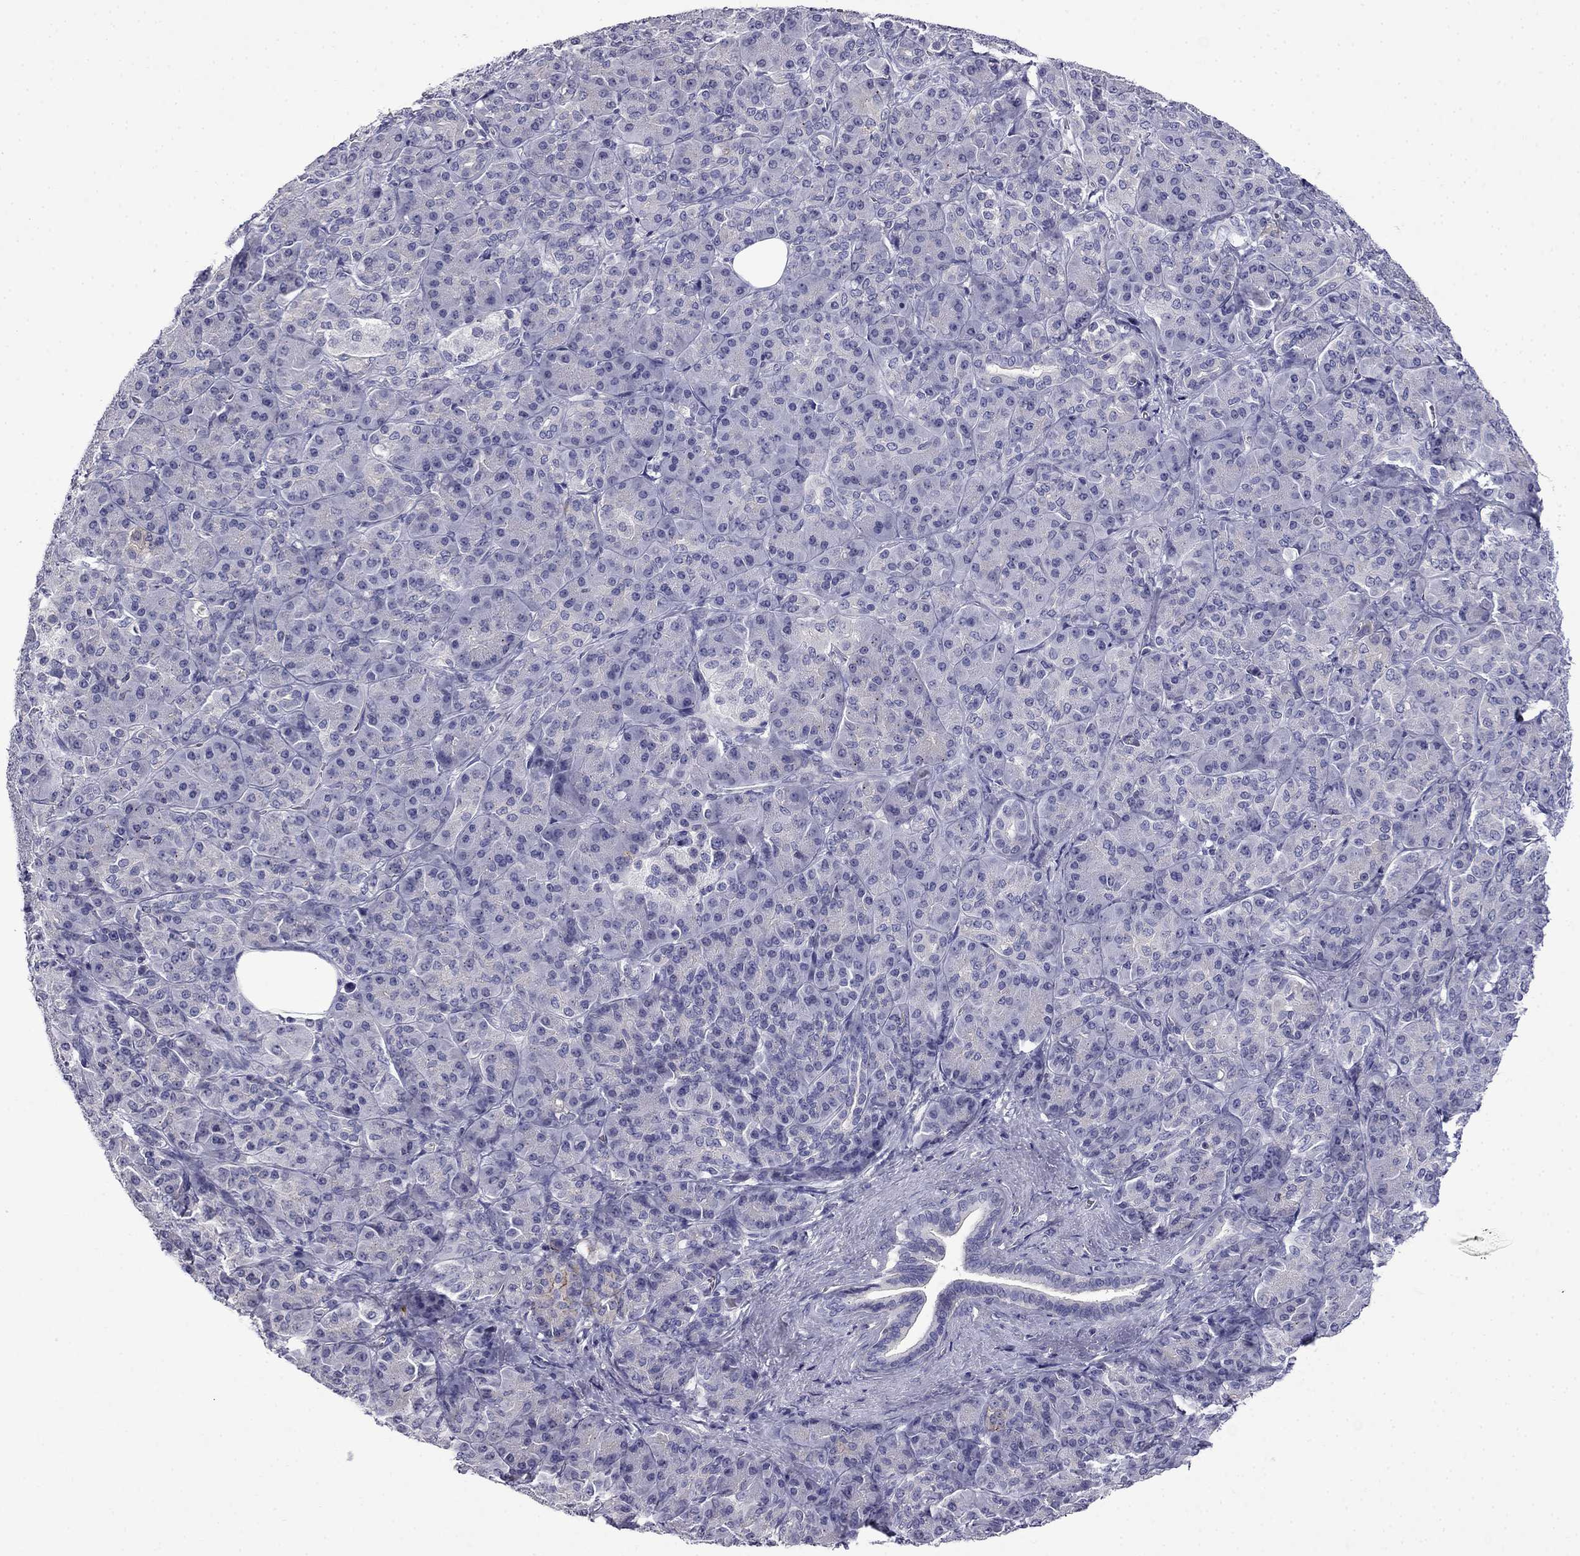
{"staining": {"intensity": "weak", "quantity": "<25%", "location": "cytoplasmic/membranous"}, "tissue": "pancreatic cancer", "cell_type": "Tumor cells", "image_type": "cancer", "snomed": [{"axis": "morphology", "description": "Normal tissue, NOS"}, {"axis": "morphology", "description": "Inflammation, NOS"}, {"axis": "morphology", "description": "Adenocarcinoma, NOS"}, {"axis": "topography", "description": "Pancreas"}], "caption": "Immunohistochemical staining of pancreatic cancer shows no significant positivity in tumor cells.", "gene": "PRR18", "patient": {"sex": "male", "age": 57}}